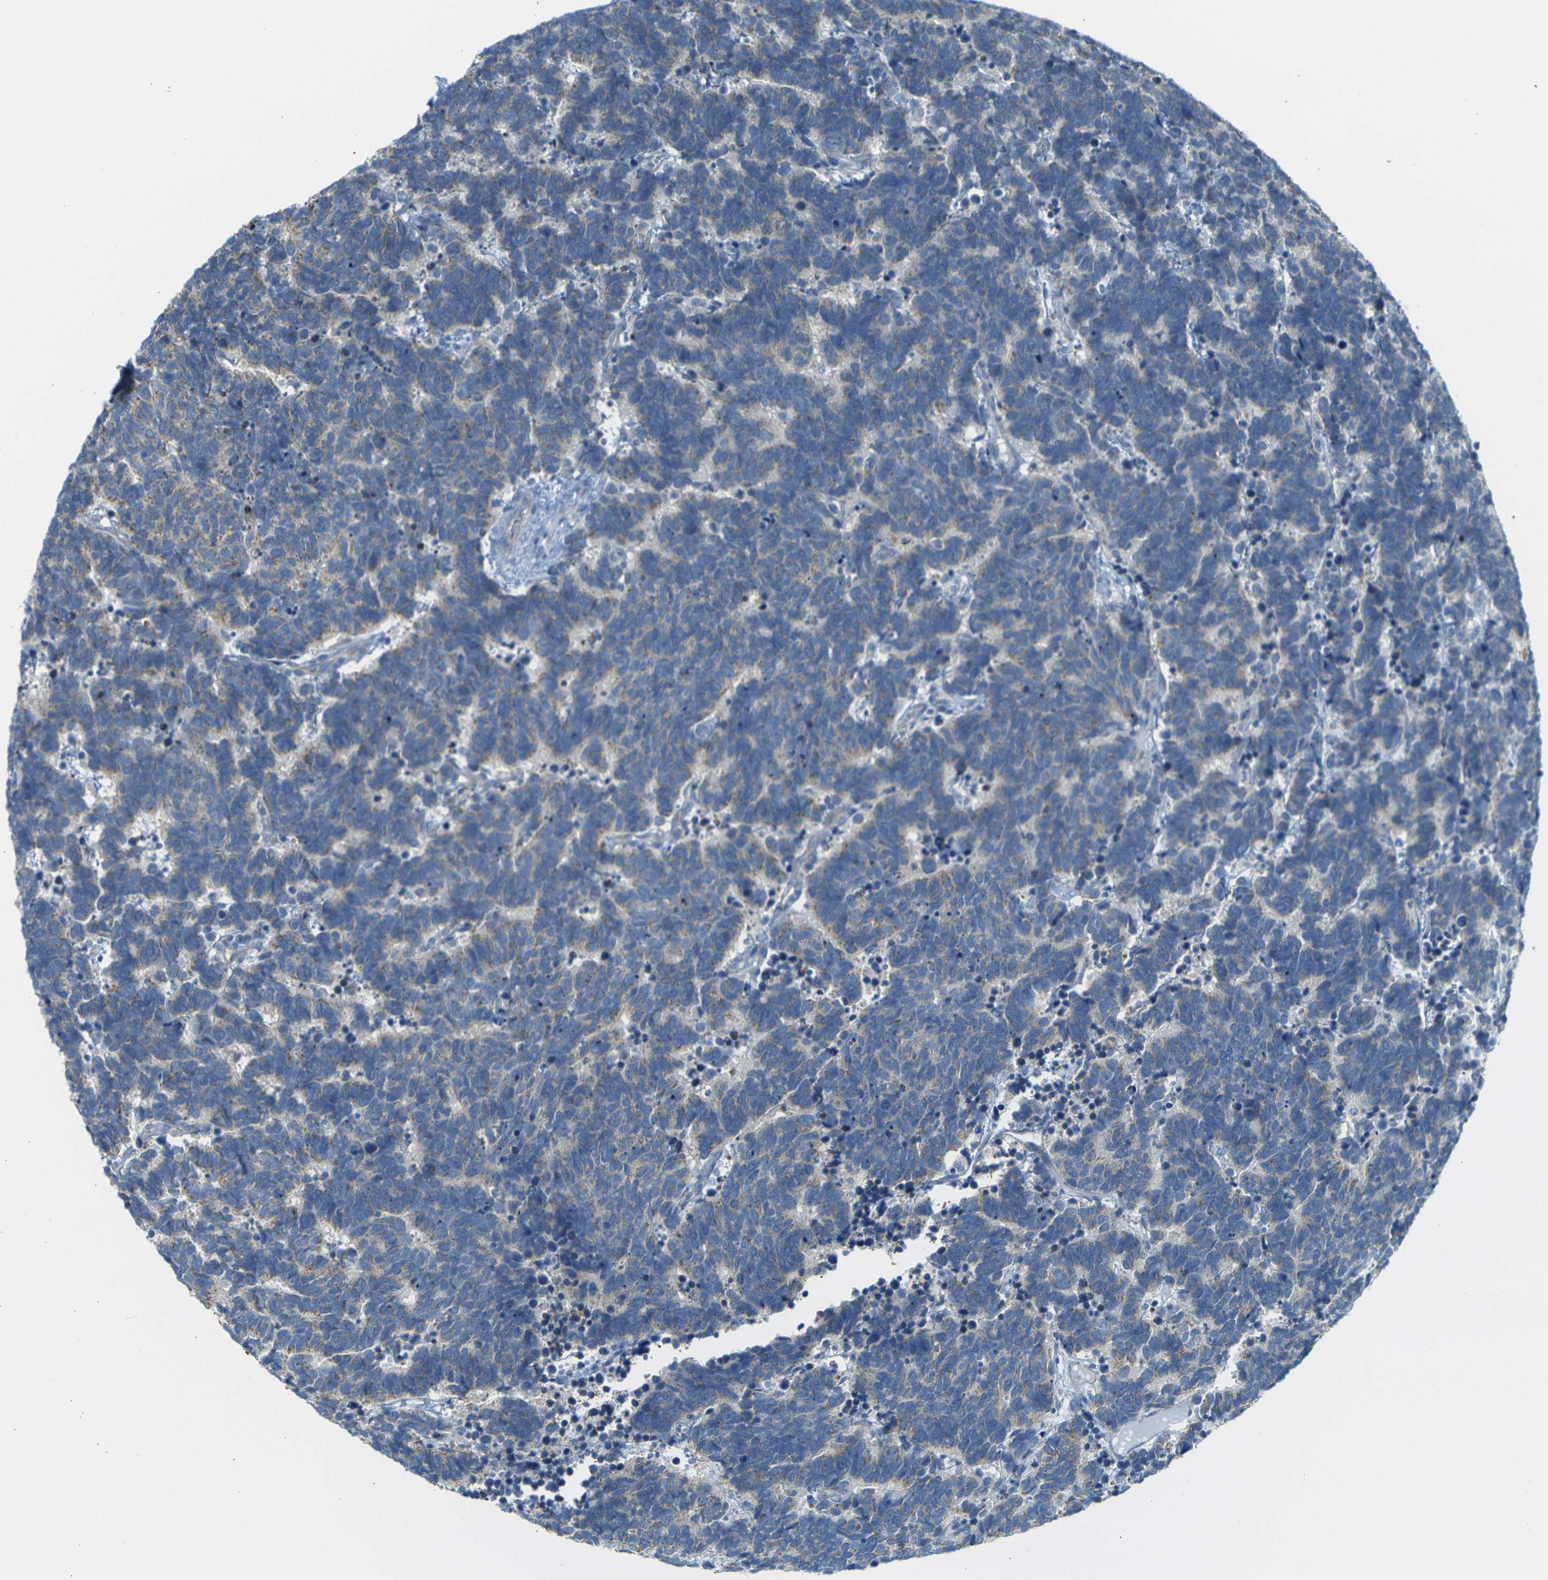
{"staining": {"intensity": "weak", "quantity": "<25%", "location": "cytoplasmic/membranous"}, "tissue": "carcinoid", "cell_type": "Tumor cells", "image_type": "cancer", "snomed": [{"axis": "morphology", "description": "Carcinoma, NOS"}, {"axis": "morphology", "description": "Carcinoid, malignant, NOS"}, {"axis": "topography", "description": "Urinary bladder"}], "caption": "Immunohistochemistry (IHC) photomicrograph of neoplastic tissue: carcinoid stained with DAB (3,3'-diaminobenzidine) reveals no significant protein expression in tumor cells.", "gene": "PARD6B", "patient": {"sex": "male", "age": 57}}